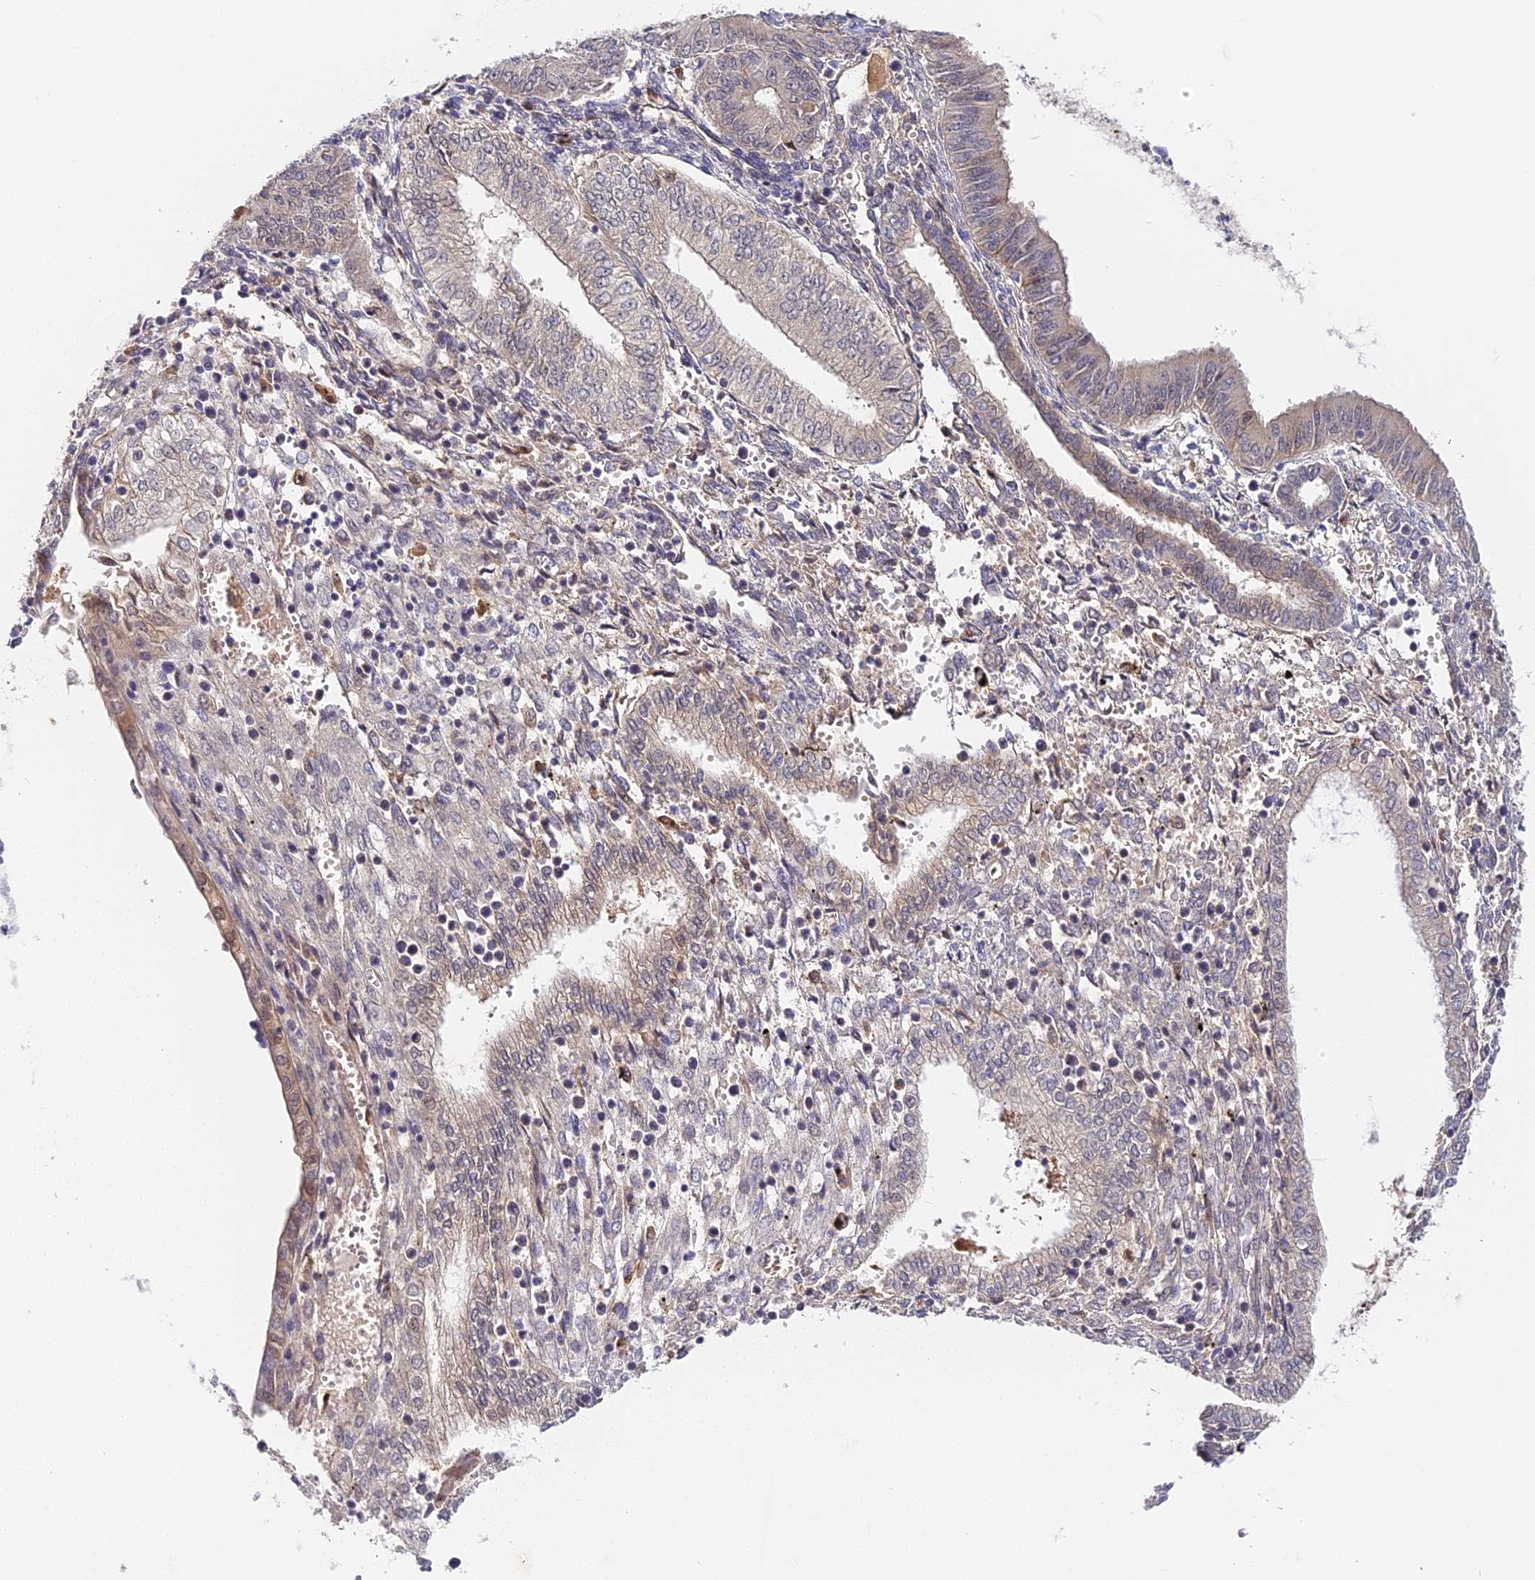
{"staining": {"intensity": "negative", "quantity": "none", "location": "none"}, "tissue": "endometrial cancer", "cell_type": "Tumor cells", "image_type": "cancer", "snomed": [{"axis": "morphology", "description": "Adenocarcinoma, NOS"}, {"axis": "topography", "description": "Endometrium"}], "caption": "High magnification brightfield microscopy of endometrial cancer (adenocarcinoma) stained with DAB (3,3'-diaminobenzidine) (brown) and counterstained with hematoxylin (blue): tumor cells show no significant positivity. The staining was performed using DAB to visualize the protein expression in brown, while the nuclei were stained in blue with hematoxylin (Magnification: 20x).", "gene": "IMPACT", "patient": {"sex": "female", "age": 53}}